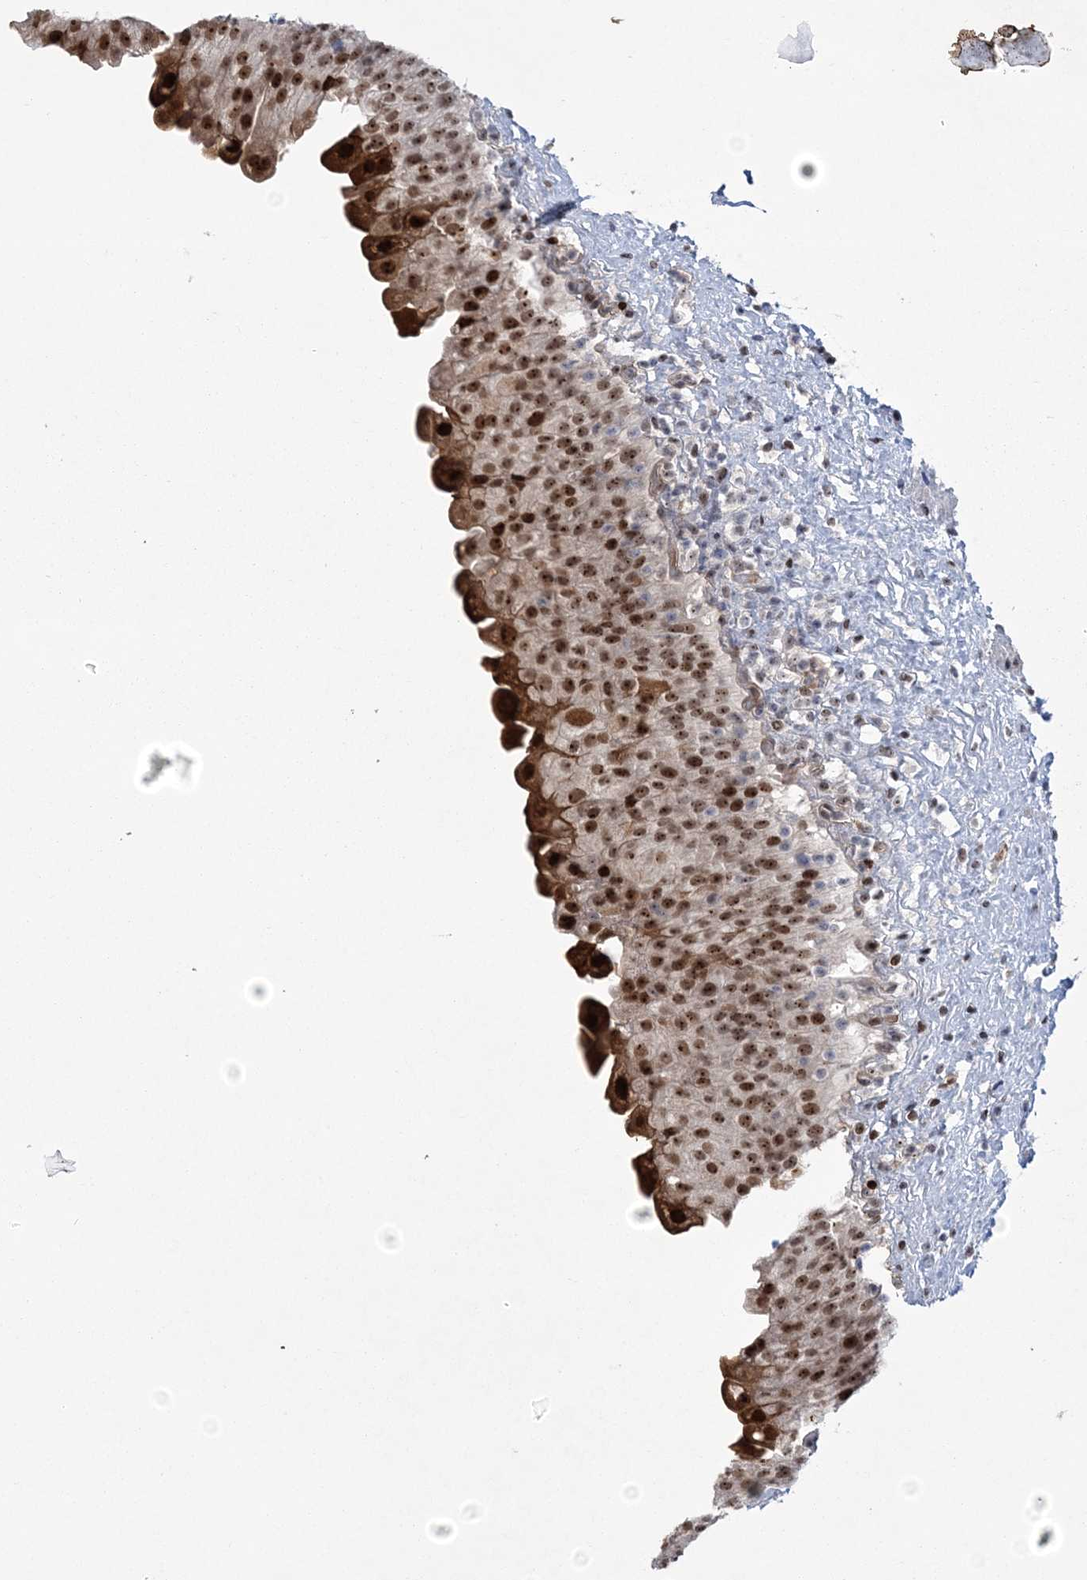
{"staining": {"intensity": "strong", "quantity": "25%-75%", "location": "cytoplasmic/membranous,nuclear"}, "tissue": "urinary bladder", "cell_type": "Urothelial cells", "image_type": "normal", "snomed": [{"axis": "morphology", "description": "Normal tissue, NOS"}, {"axis": "topography", "description": "Urinary bladder"}], "caption": "An immunohistochemistry (IHC) histopathology image of unremarkable tissue is shown. Protein staining in brown highlights strong cytoplasmic/membranous,nuclear positivity in urinary bladder within urothelial cells.", "gene": "HOMEZ", "patient": {"sex": "female", "age": 27}}